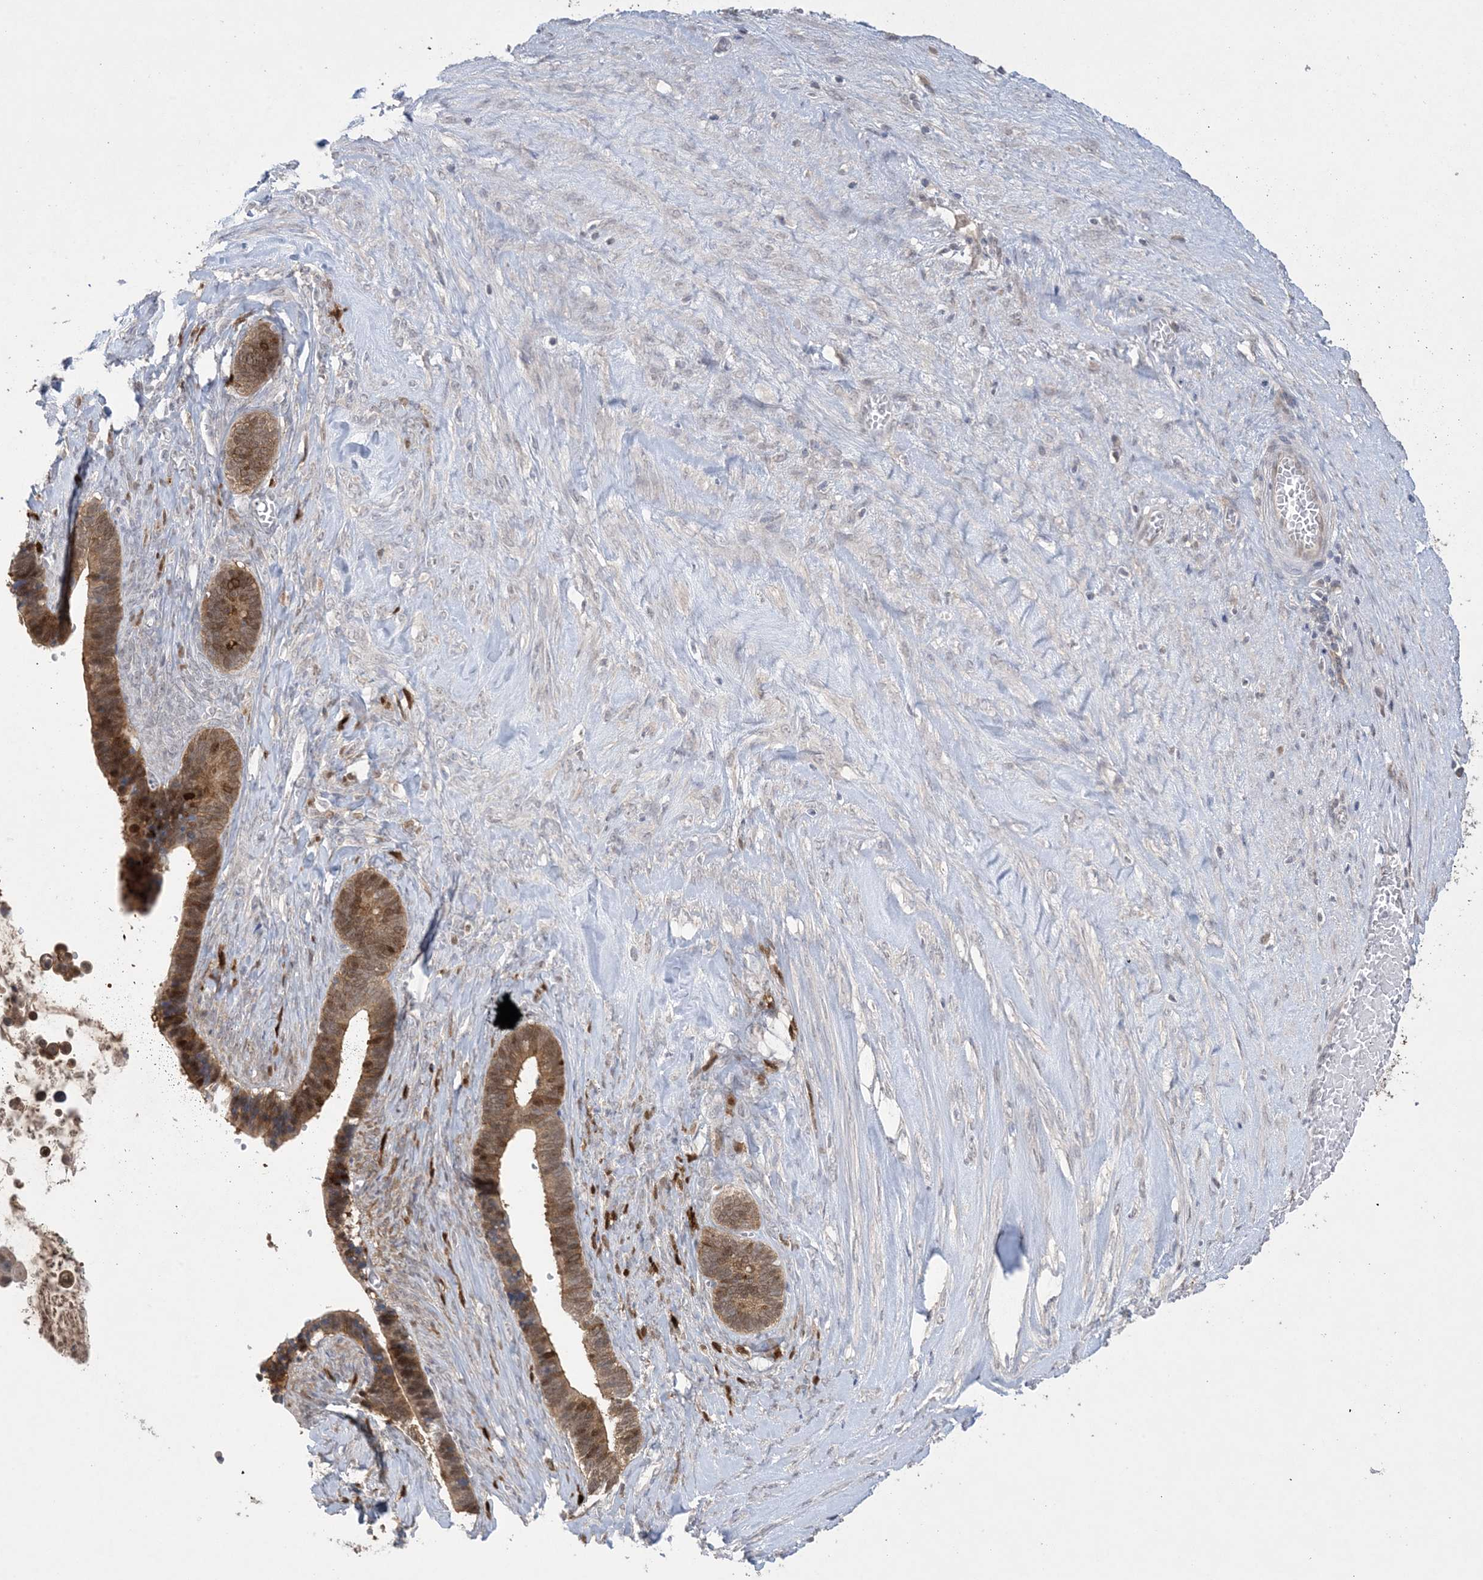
{"staining": {"intensity": "moderate", "quantity": ">75%", "location": "cytoplasmic/membranous,nuclear"}, "tissue": "ovarian cancer", "cell_type": "Tumor cells", "image_type": "cancer", "snomed": [{"axis": "morphology", "description": "Cystadenocarcinoma, serous, NOS"}, {"axis": "topography", "description": "Ovary"}], "caption": "This micrograph displays serous cystadenocarcinoma (ovarian) stained with IHC to label a protein in brown. The cytoplasmic/membranous and nuclear of tumor cells show moderate positivity for the protein. Nuclei are counter-stained blue.", "gene": "HMGCS1", "patient": {"sex": "female", "age": 56}}